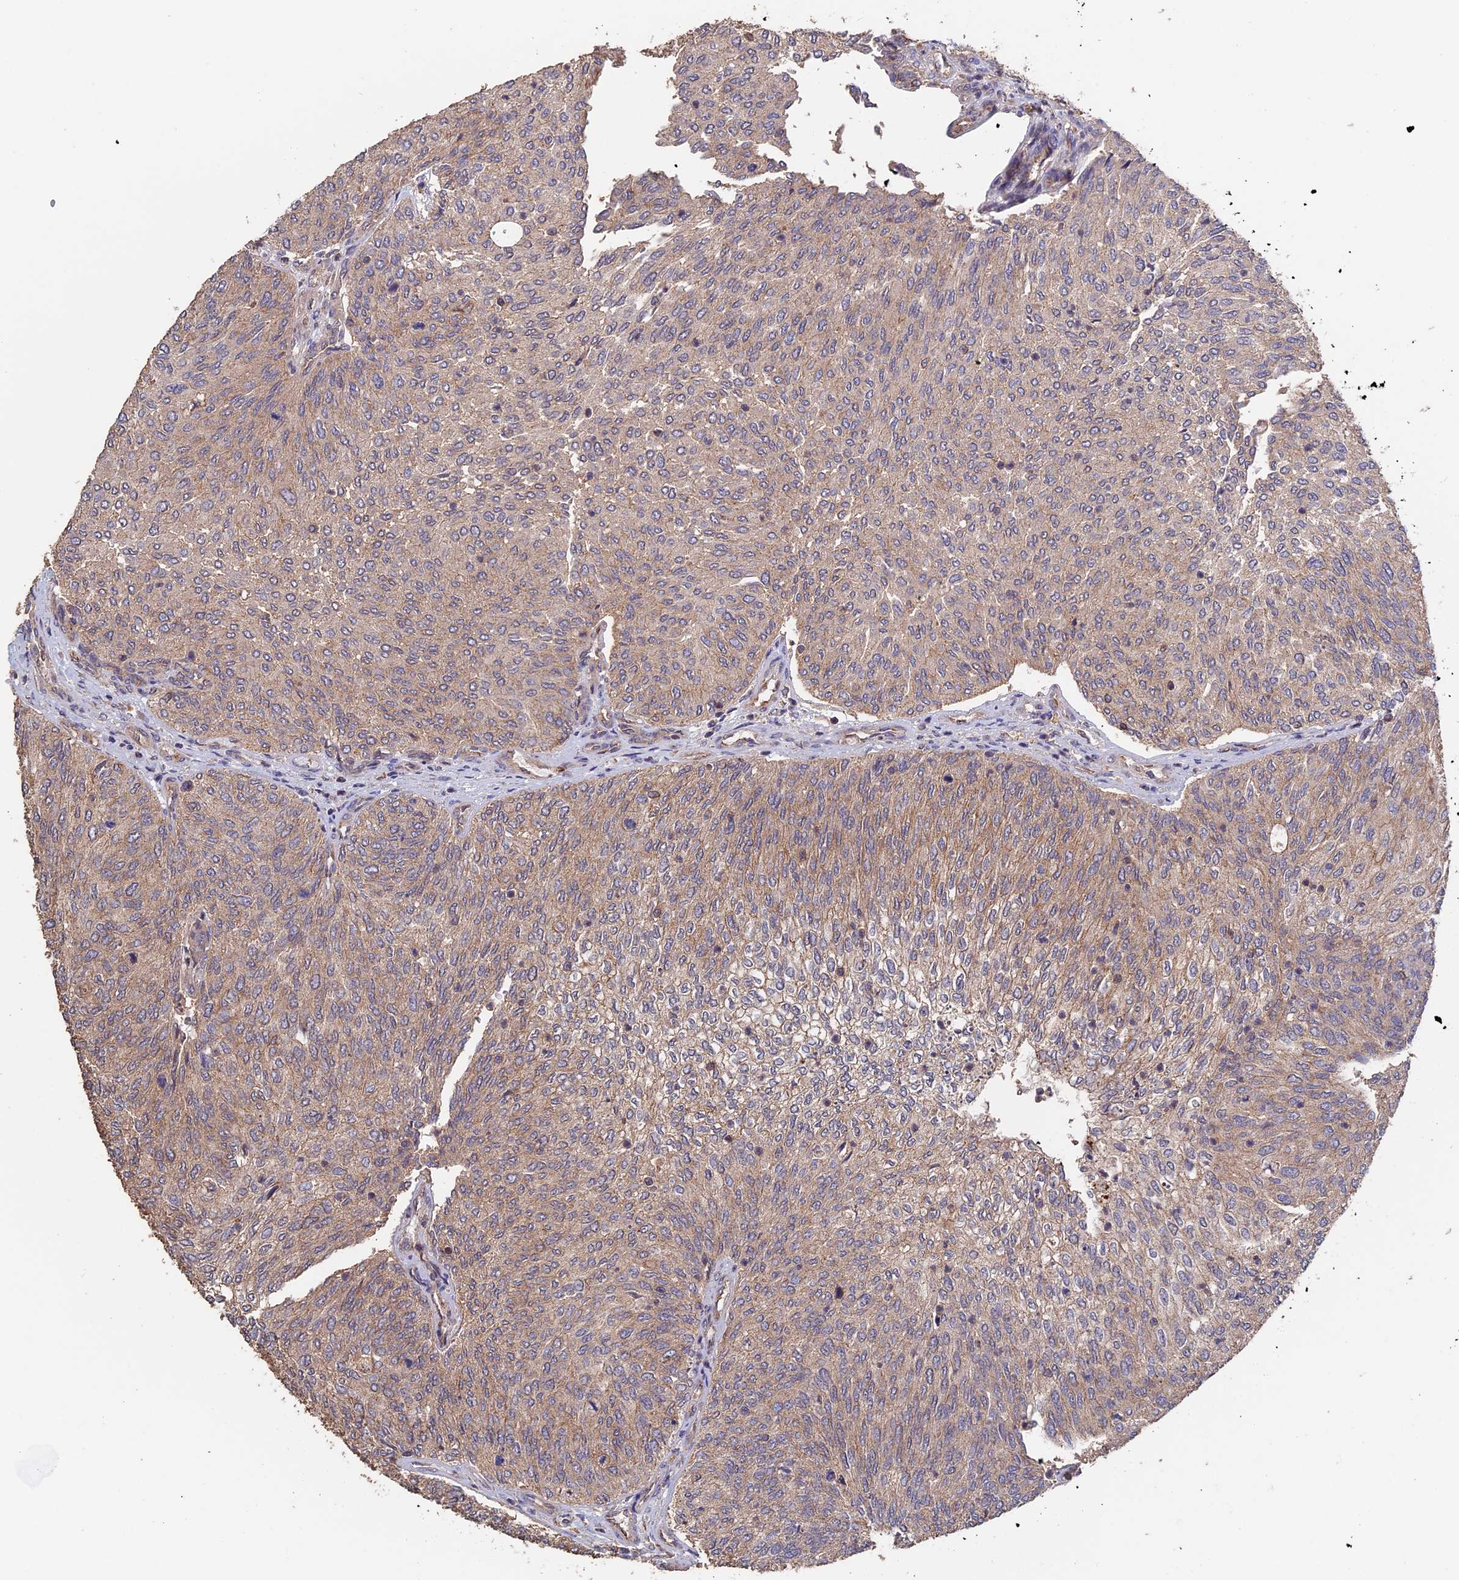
{"staining": {"intensity": "weak", "quantity": "25%-75%", "location": "cytoplasmic/membranous"}, "tissue": "urothelial cancer", "cell_type": "Tumor cells", "image_type": "cancer", "snomed": [{"axis": "morphology", "description": "Urothelial carcinoma, Low grade"}, {"axis": "topography", "description": "Urinary bladder"}], "caption": "Immunohistochemistry photomicrograph of human urothelial cancer stained for a protein (brown), which demonstrates low levels of weak cytoplasmic/membranous expression in about 25%-75% of tumor cells.", "gene": "PIGQ", "patient": {"sex": "female", "age": 79}}